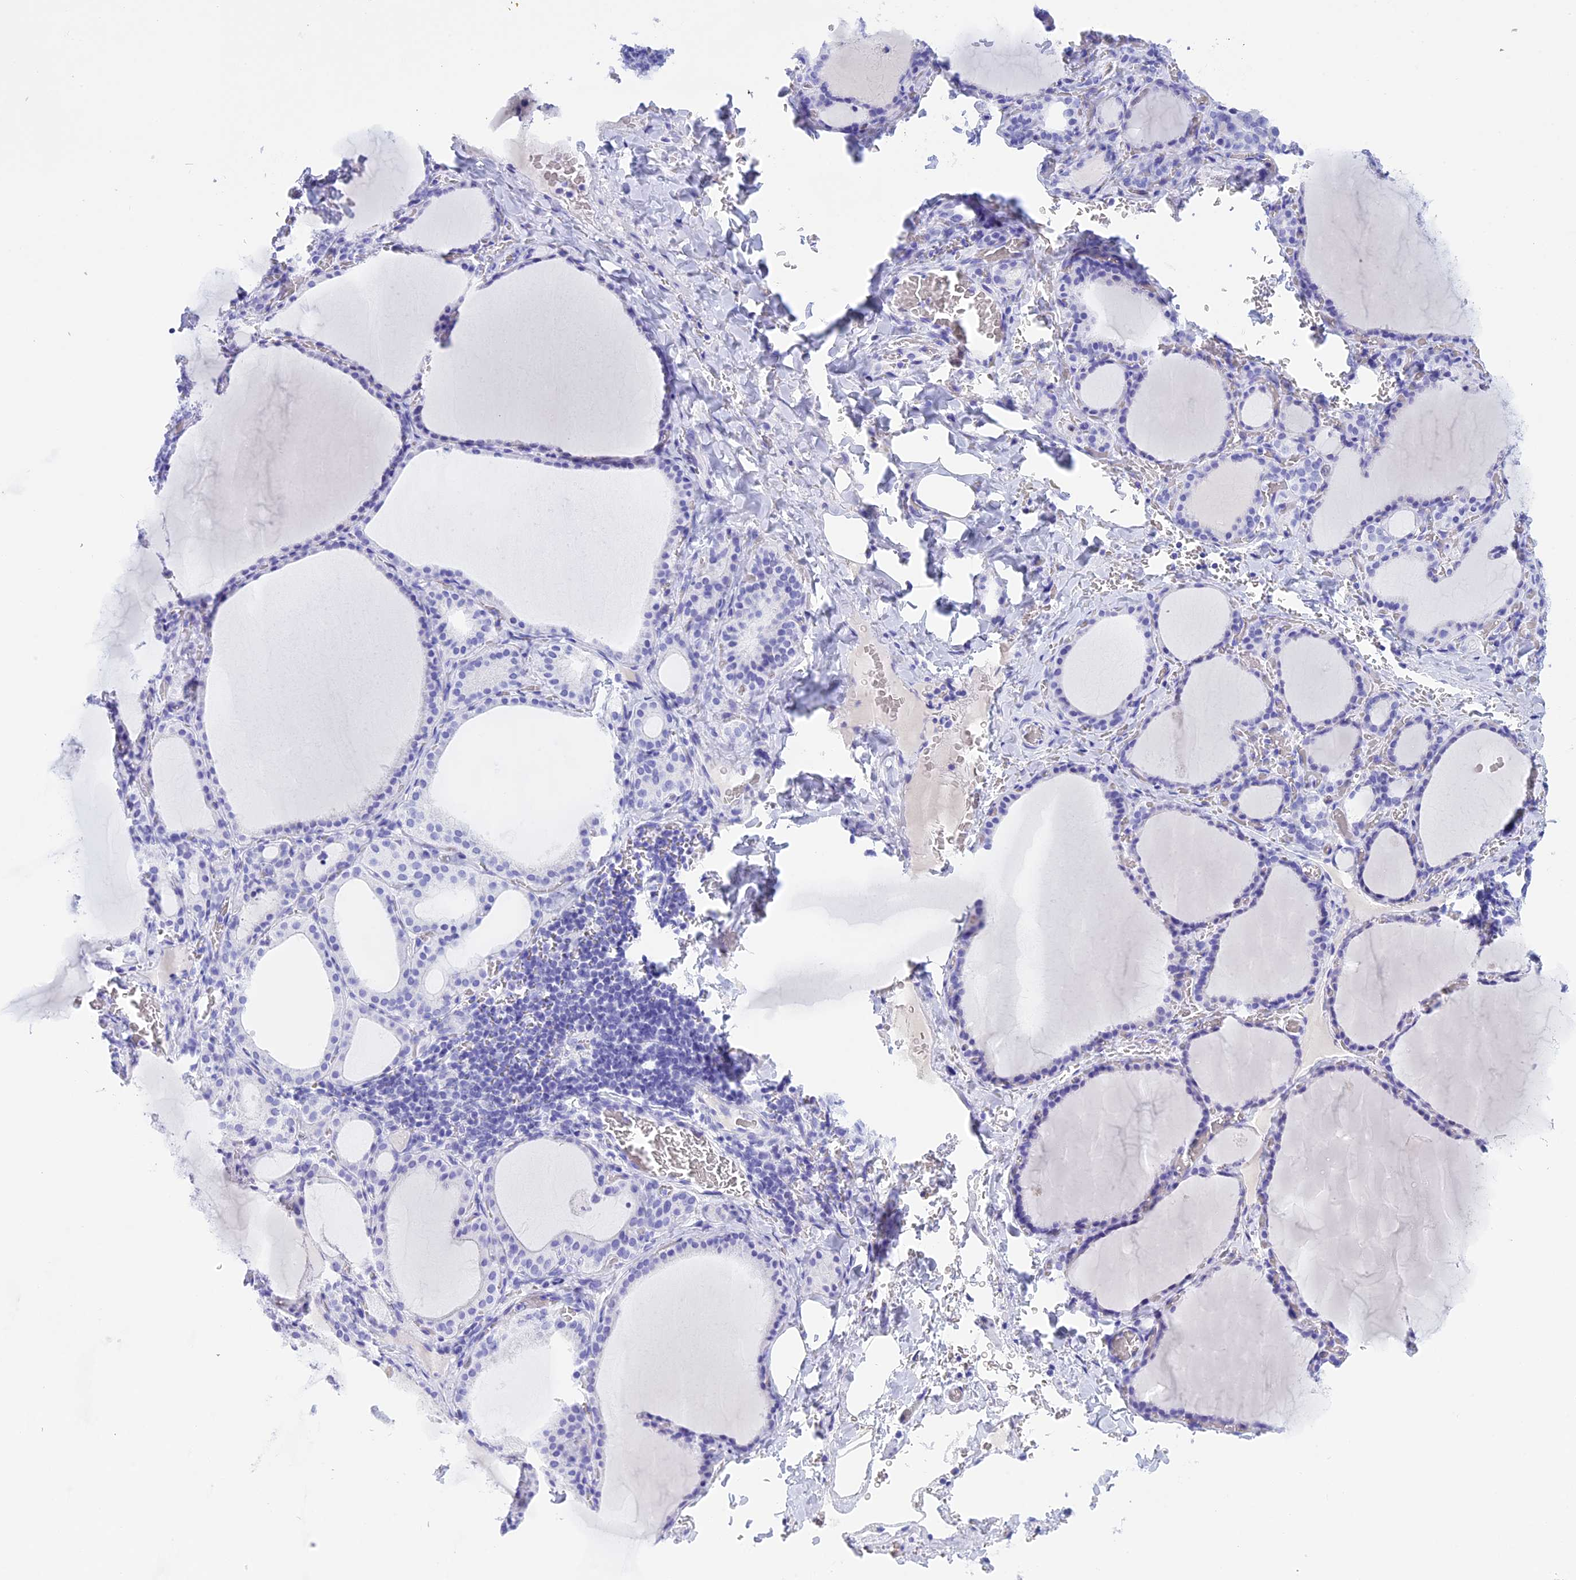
{"staining": {"intensity": "negative", "quantity": "none", "location": "none"}, "tissue": "thyroid gland", "cell_type": "Glandular cells", "image_type": "normal", "snomed": [{"axis": "morphology", "description": "Normal tissue, NOS"}, {"axis": "topography", "description": "Thyroid gland"}], "caption": "Immunohistochemistry (IHC) of normal human thyroid gland demonstrates no staining in glandular cells.", "gene": "BRI3", "patient": {"sex": "female", "age": 39}}